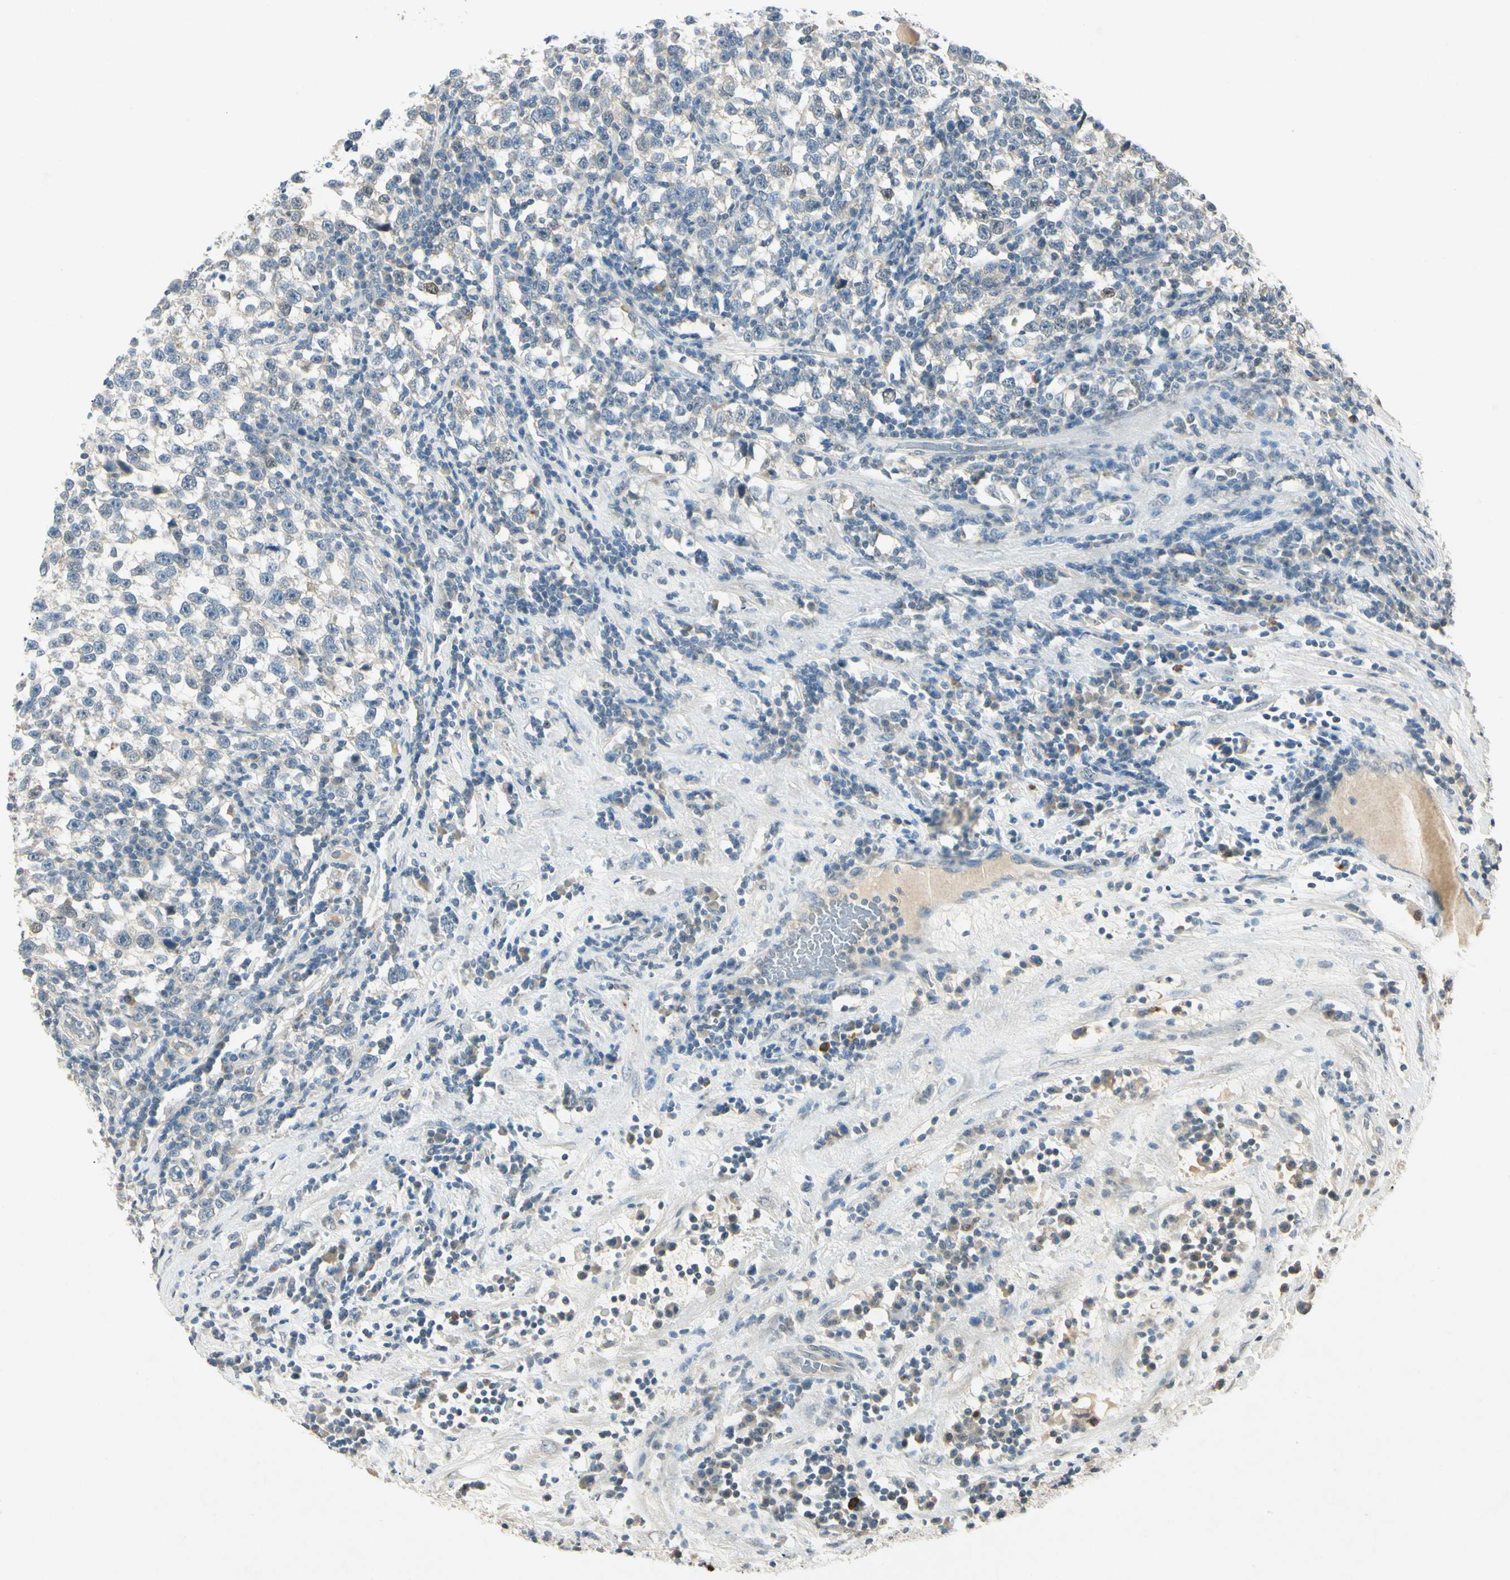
{"staining": {"intensity": "negative", "quantity": "none", "location": "none"}, "tissue": "testis cancer", "cell_type": "Tumor cells", "image_type": "cancer", "snomed": [{"axis": "morphology", "description": "Seminoma, NOS"}, {"axis": "topography", "description": "Testis"}], "caption": "Histopathology image shows no significant protein staining in tumor cells of testis cancer. (Brightfield microscopy of DAB IHC at high magnification).", "gene": "HSPA1B", "patient": {"sex": "male", "age": 43}}